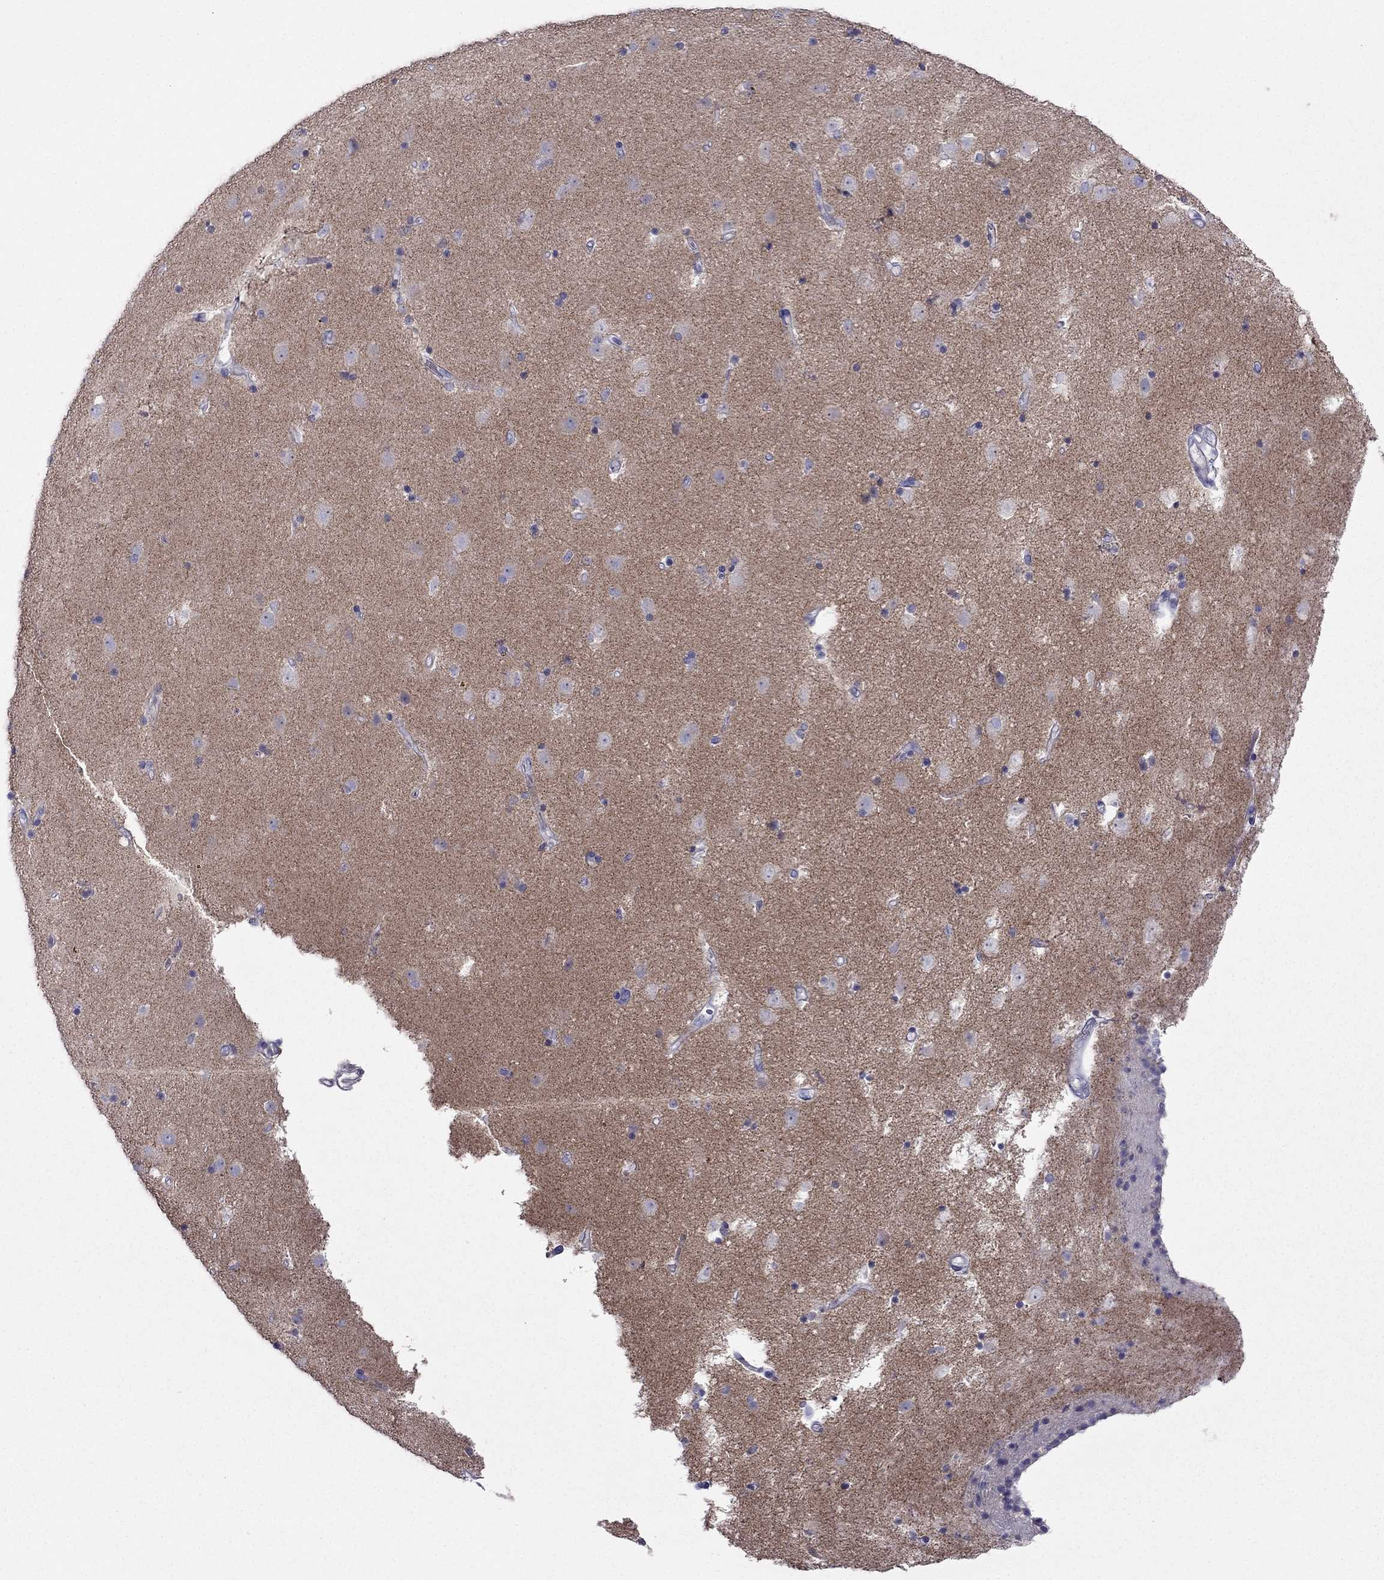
{"staining": {"intensity": "negative", "quantity": "none", "location": "none"}, "tissue": "caudate", "cell_type": "Glial cells", "image_type": "normal", "snomed": [{"axis": "morphology", "description": "Normal tissue, NOS"}, {"axis": "topography", "description": "Lateral ventricle wall"}], "caption": "A photomicrograph of human caudate is negative for staining in glial cells. (DAB (3,3'-diaminobenzidine) IHC visualized using brightfield microscopy, high magnification).", "gene": "ERC2", "patient": {"sex": "female", "age": 71}}